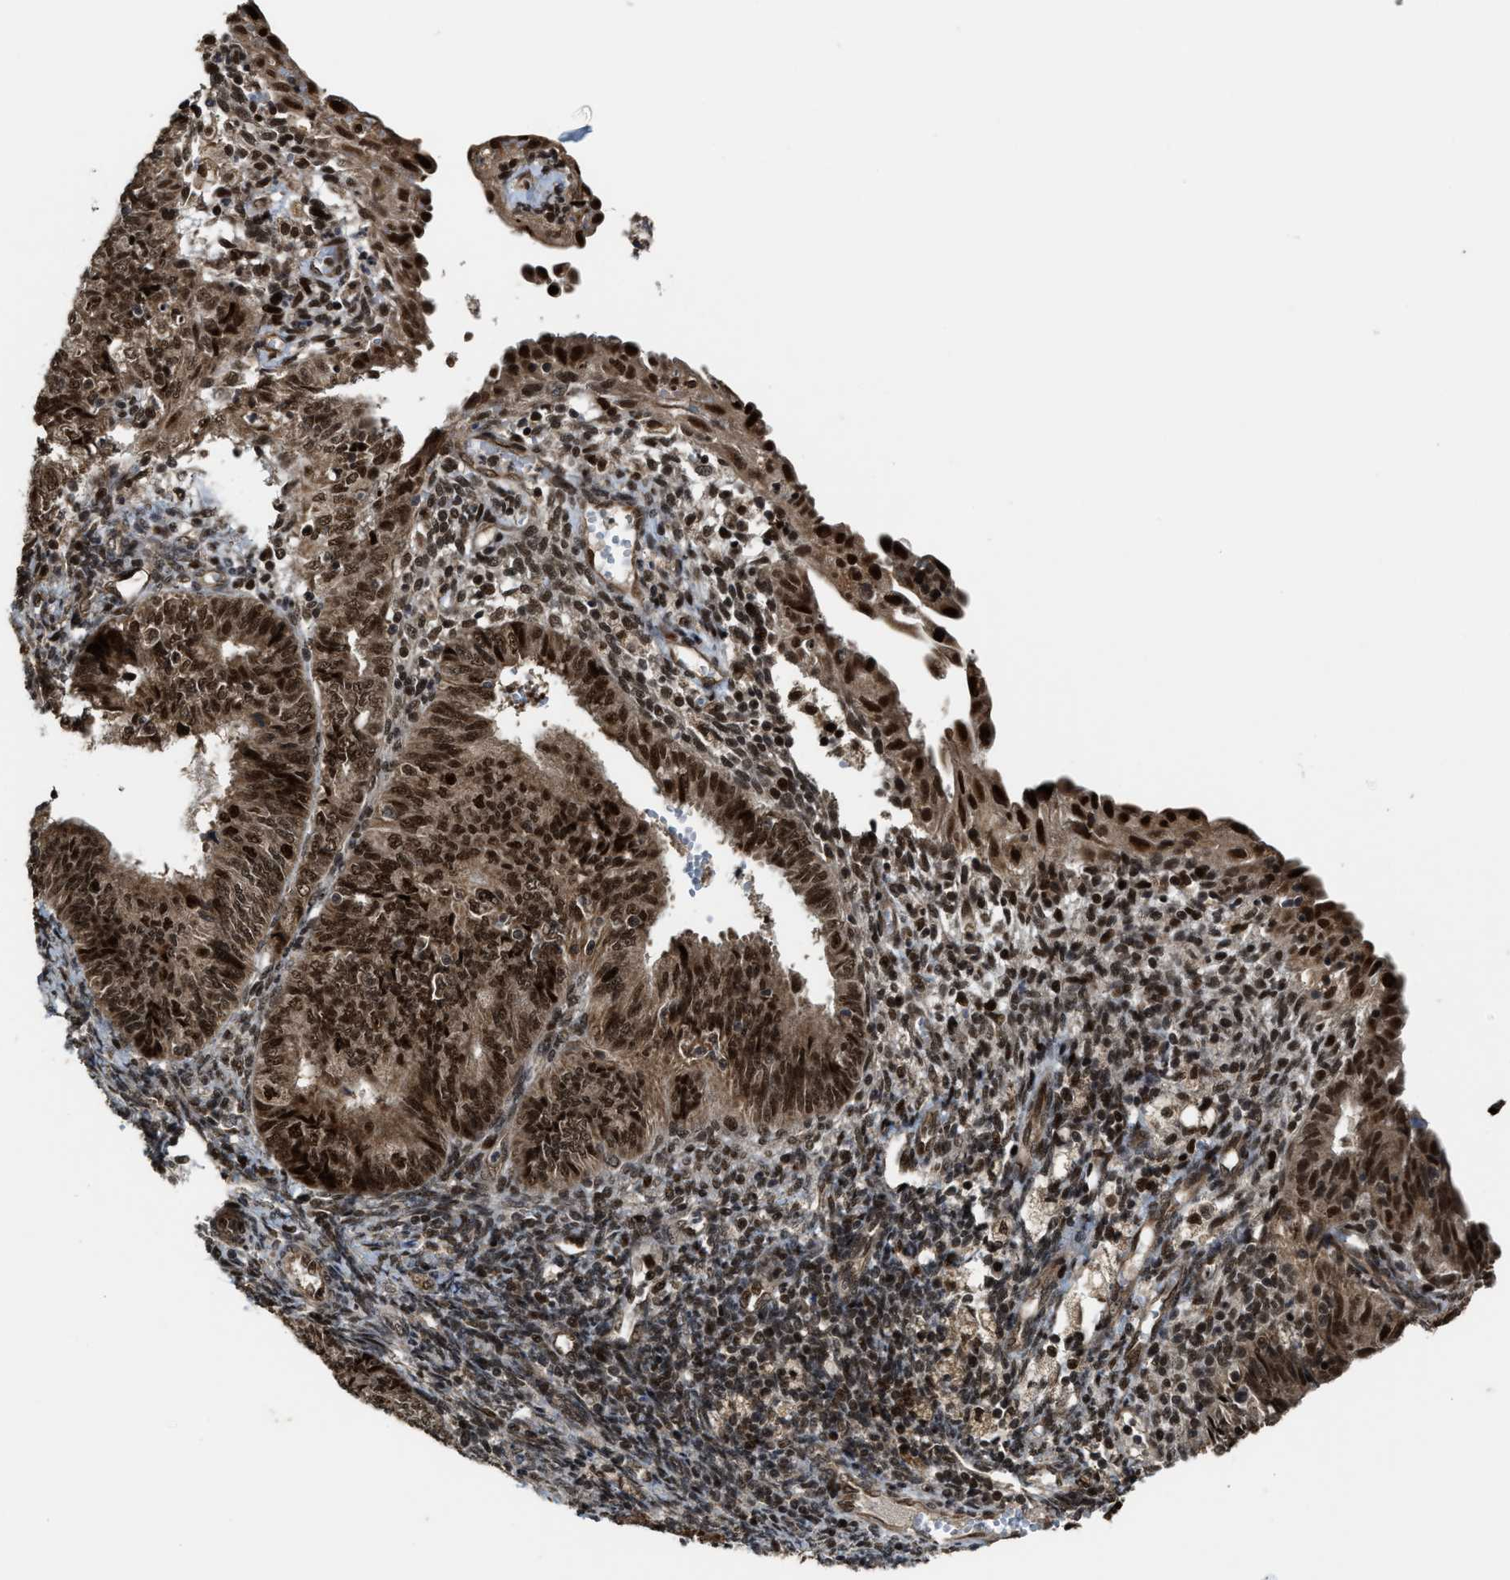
{"staining": {"intensity": "strong", "quantity": ">75%", "location": "cytoplasmic/membranous,nuclear"}, "tissue": "endometrial cancer", "cell_type": "Tumor cells", "image_type": "cancer", "snomed": [{"axis": "morphology", "description": "Adenocarcinoma, NOS"}, {"axis": "topography", "description": "Endometrium"}], "caption": "A high amount of strong cytoplasmic/membranous and nuclear staining is present in about >75% of tumor cells in endometrial cancer (adenocarcinoma) tissue.", "gene": "ZNF250", "patient": {"sex": "female", "age": 58}}